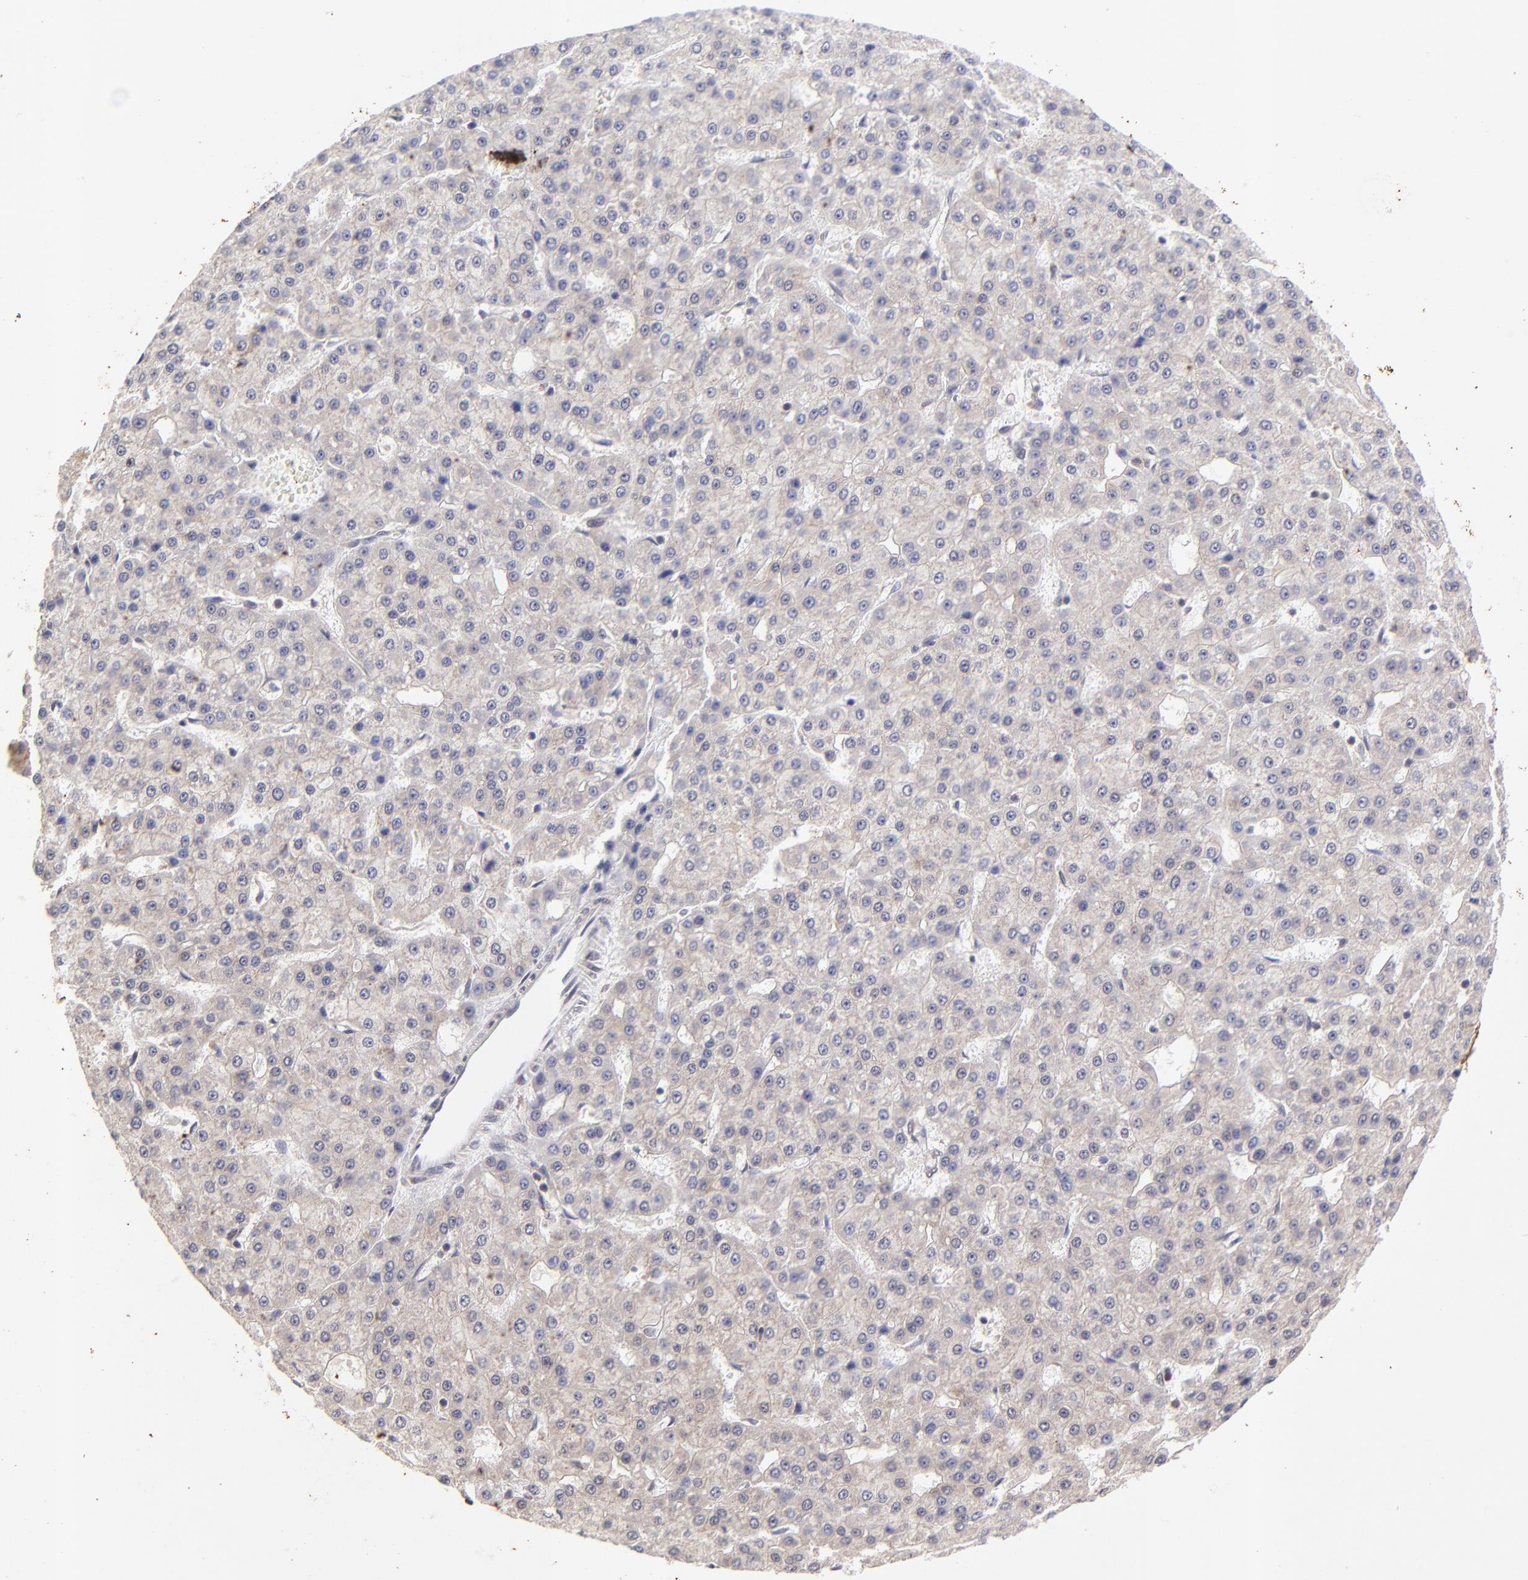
{"staining": {"intensity": "weak", "quantity": ">75%", "location": "cytoplasmic/membranous"}, "tissue": "liver cancer", "cell_type": "Tumor cells", "image_type": "cancer", "snomed": [{"axis": "morphology", "description": "Carcinoma, Hepatocellular, NOS"}, {"axis": "topography", "description": "Liver"}], "caption": "Immunohistochemical staining of human liver cancer shows low levels of weak cytoplasmic/membranous staining in about >75% of tumor cells.", "gene": "TNRC6B", "patient": {"sex": "male", "age": 47}}